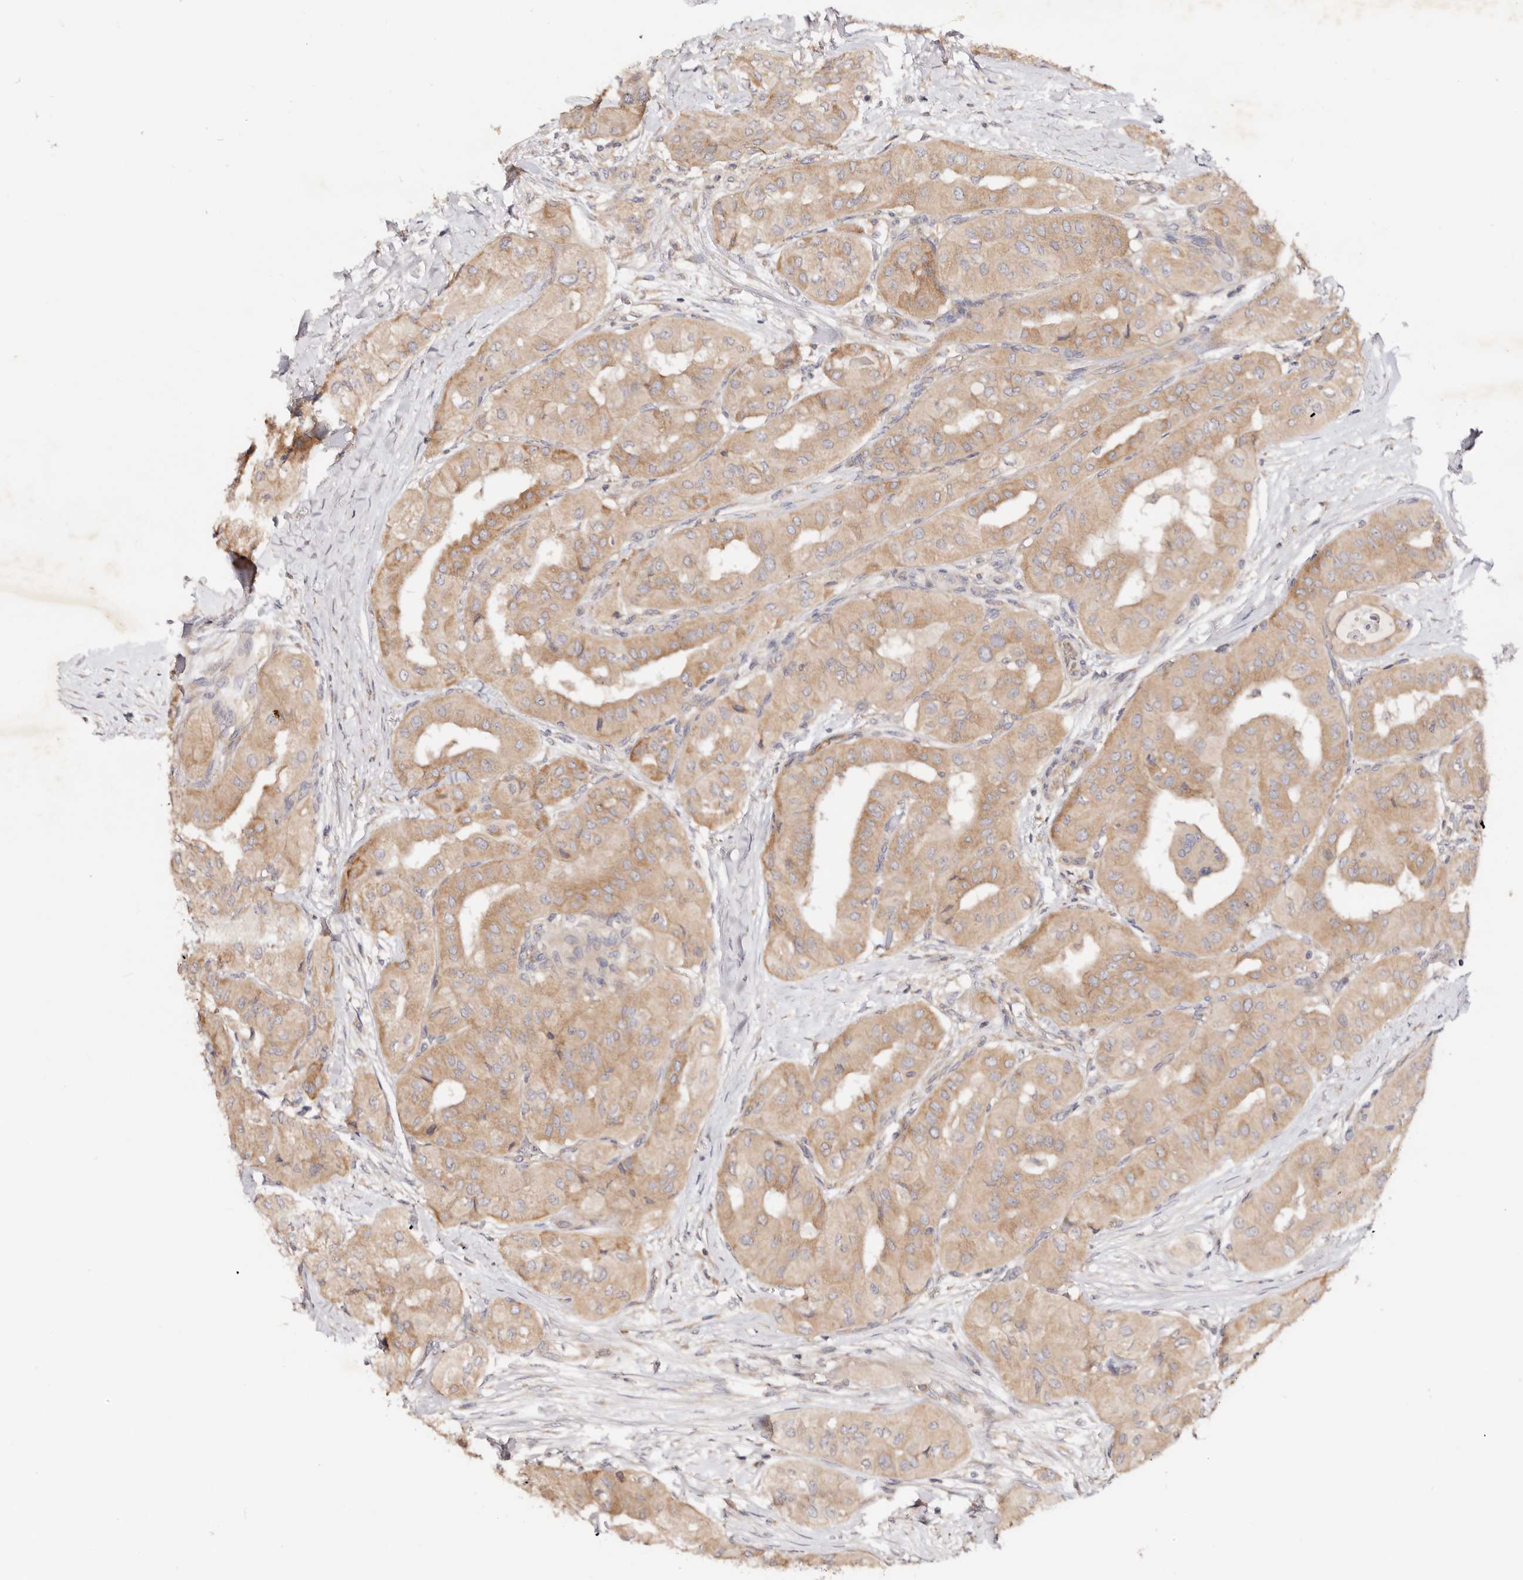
{"staining": {"intensity": "moderate", "quantity": ">75%", "location": "cytoplasmic/membranous"}, "tissue": "thyroid cancer", "cell_type": "Tumor cells", "image_type": "cancer", "snomed": [{"axis": "morphology", "description": "Papillary adenocarcinoma, NOS"}, {"axis": "topography", "description": "Thyroid gland"}], "caption": "Papillary adenocarcinoma (thyroid) was stained to show a protein in brown. There is medium levels of moderate cytoplasmic/membranous expression in approximately >75% of tumor cells. Immunohistochemistry stains the protein in brown and the nuclei are stained blue.", "gene": "GNA13", "patient": {"sex": "female", "age": 59}}